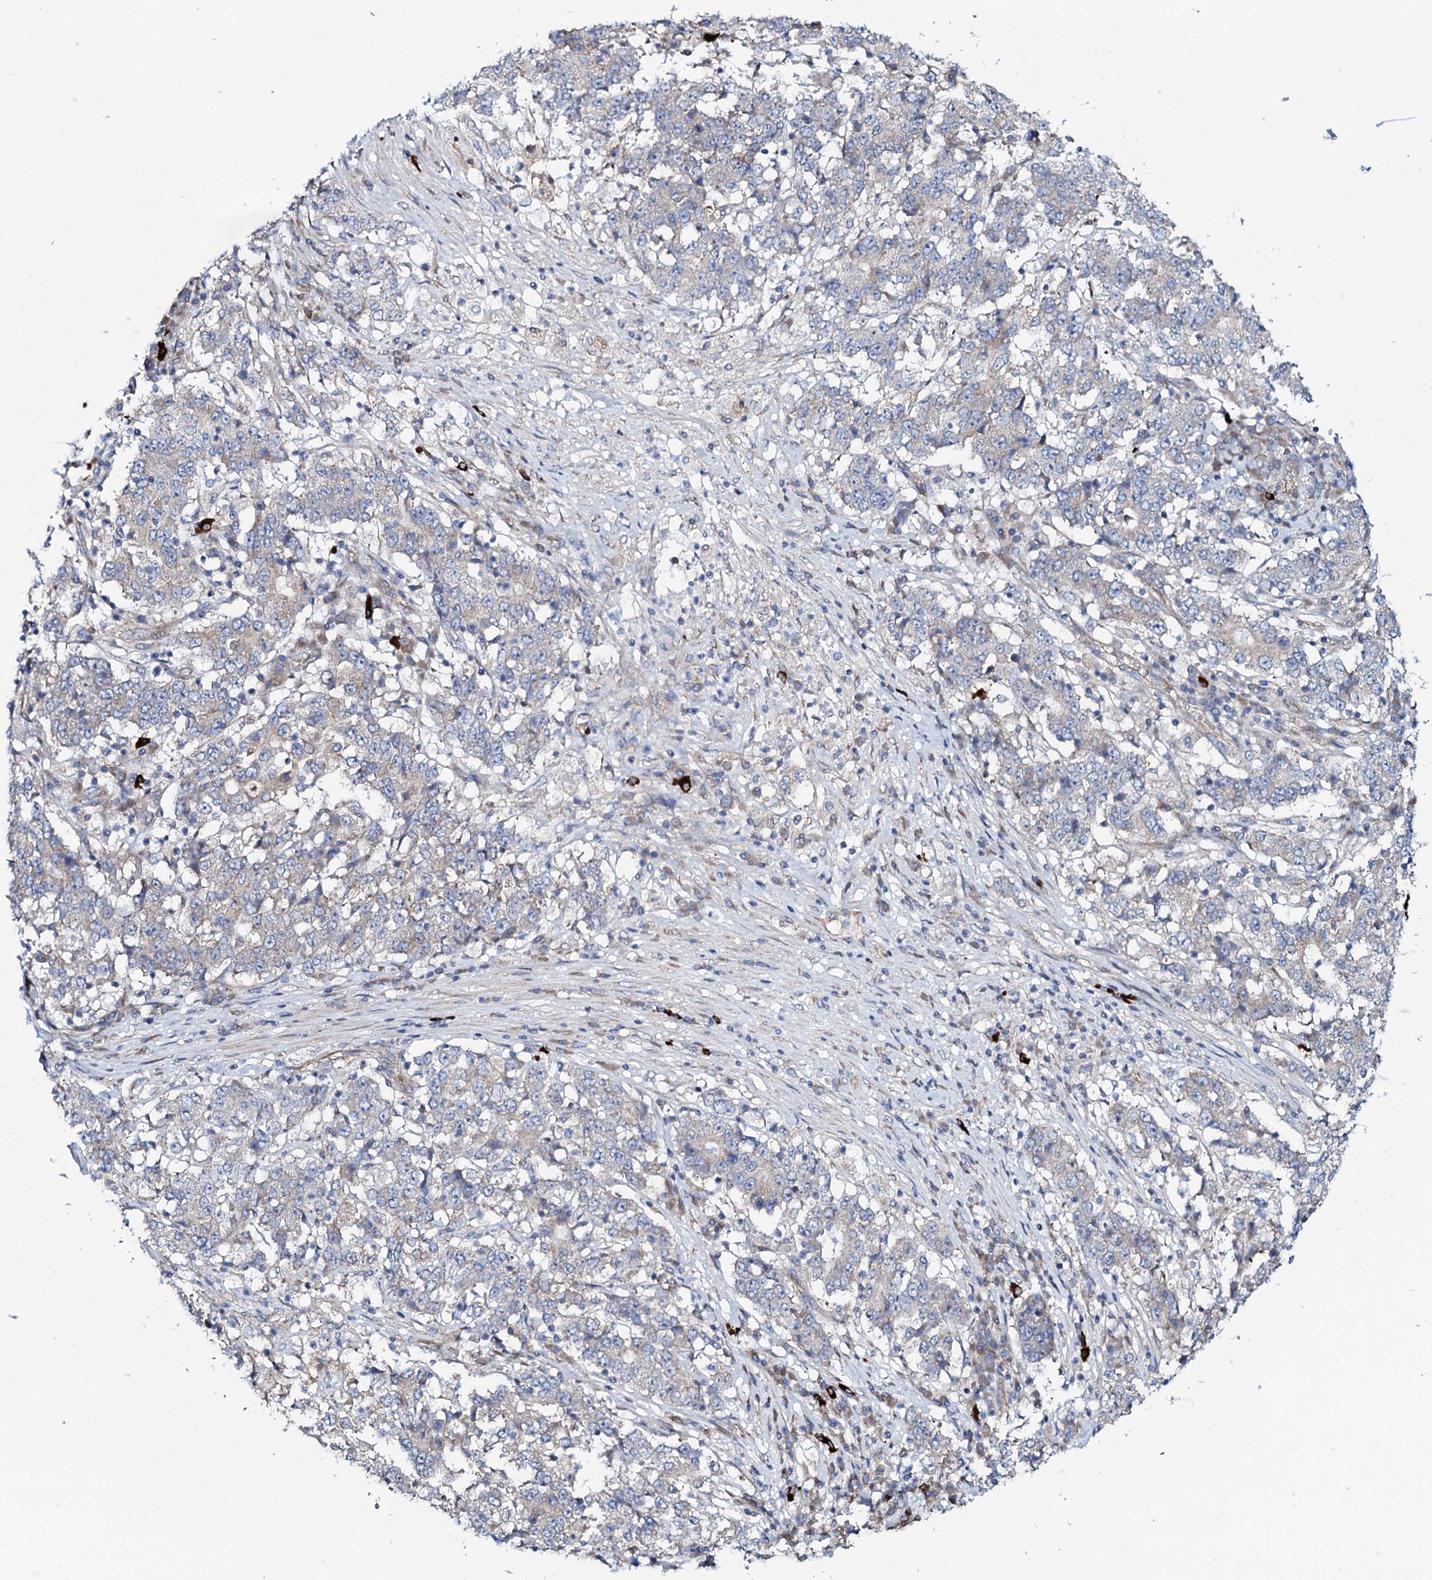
{"staining": {"intensity": "weak", "quantity": "<25%", "location": "cytoplasmic/membranous"}, "tissue": "stomach cancer", "cell_type": "Tumor cells", "image_type": "cancer", "snomed": [{"axis": "morphology", "description": "Adenocarcinoma, NOS"}, {"axis": "topography", "description": "Stomach"}], "caption": "Tumor cells are negative for protein expression in human stomach cancer.", "gene": "STARD13", "patient": {"sex": "male", "age": 59}}